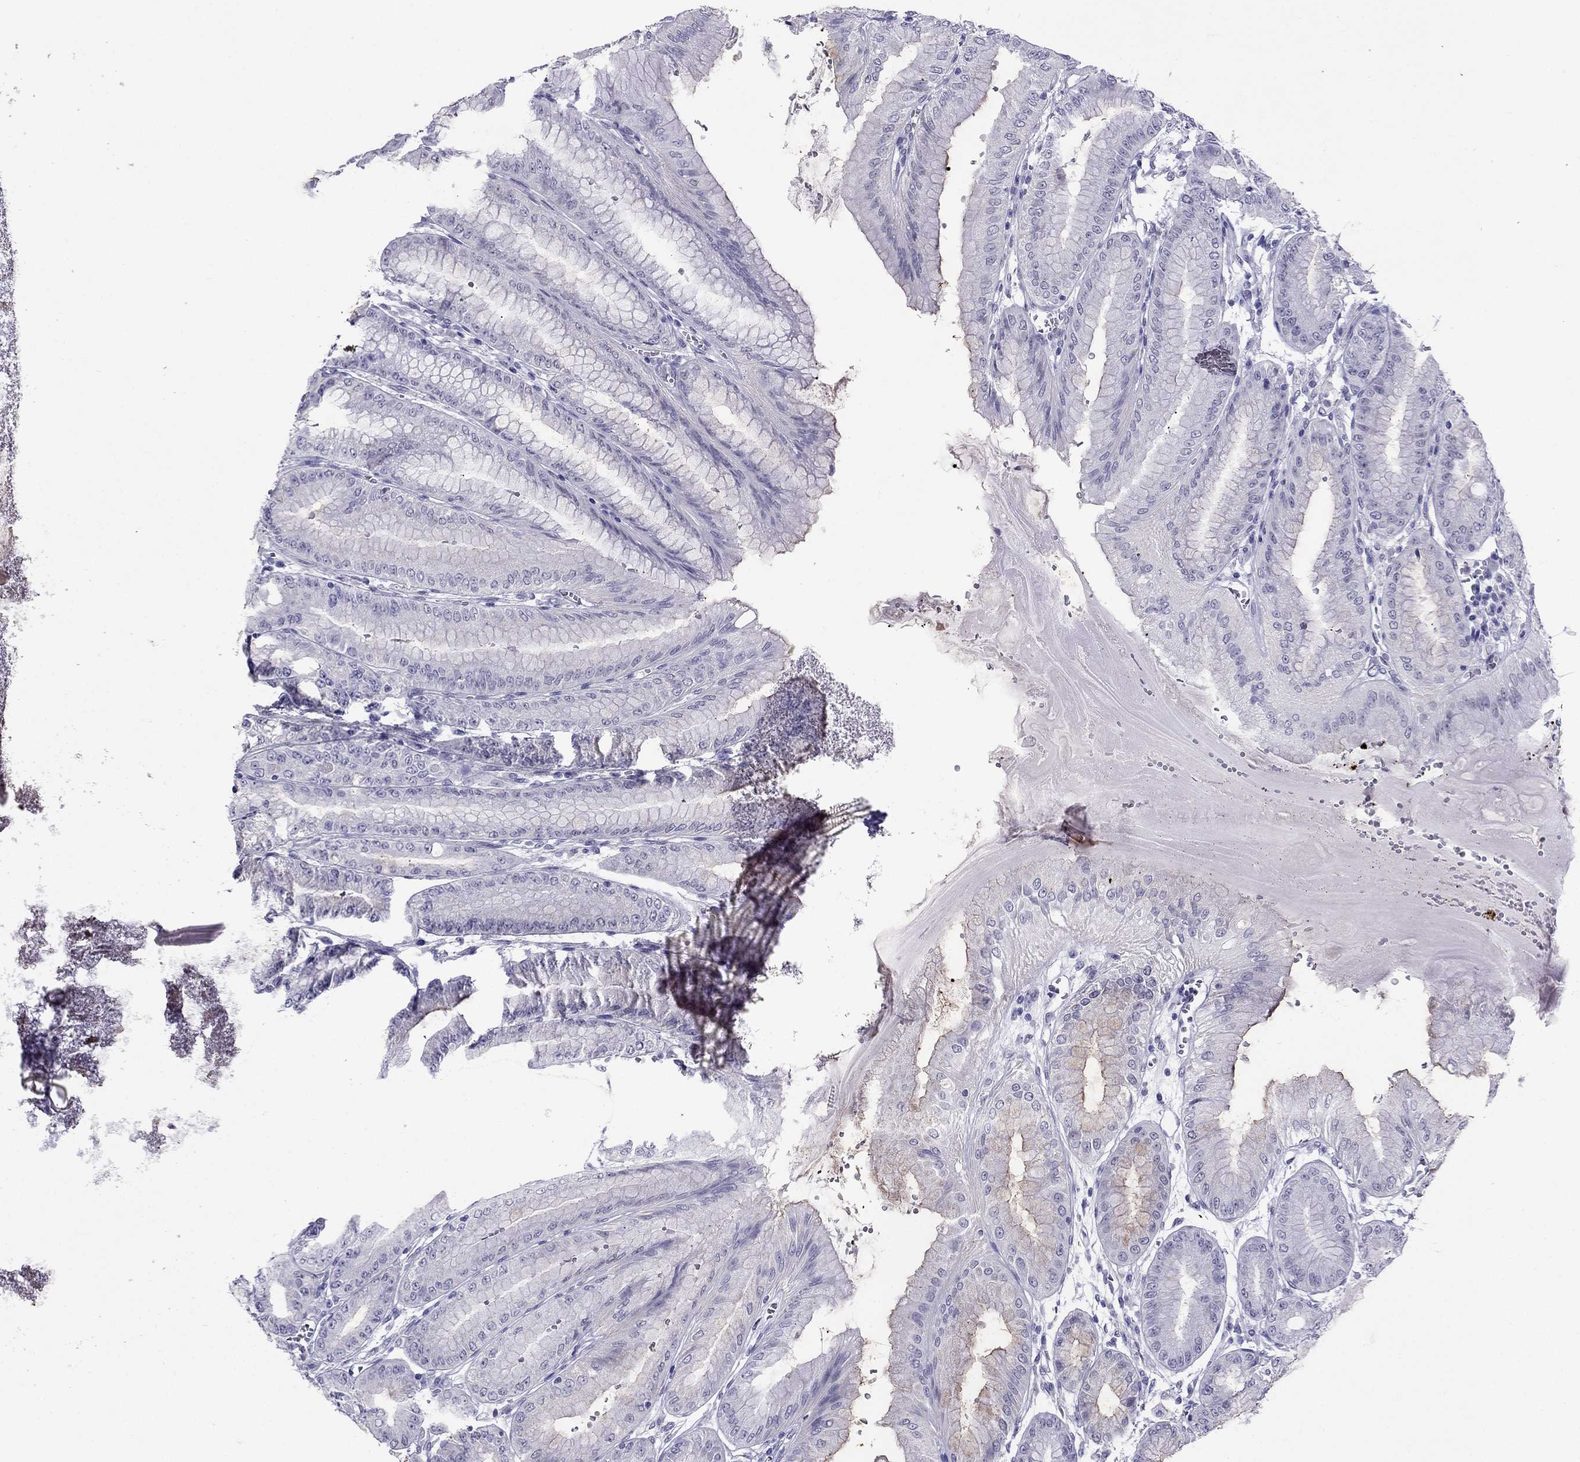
{"staining": {"intensity": "negative", "quantity": "none", "location": "none"}, "tissue": "stomach", "cell_type": "Glandular cells", "image_type": "normal", "snomed": [{"axis": "morphology", "description": "Normal tissue, NOS"}, {"axis": "topography", "description": "Stomach, lower"}], "caption": "DAB immunohistochemical staining of benign human stomach exhibits no significant expression in glandular cells.", "gene": "CROCC2", "patient": {"sex": "male", "age": 71}}